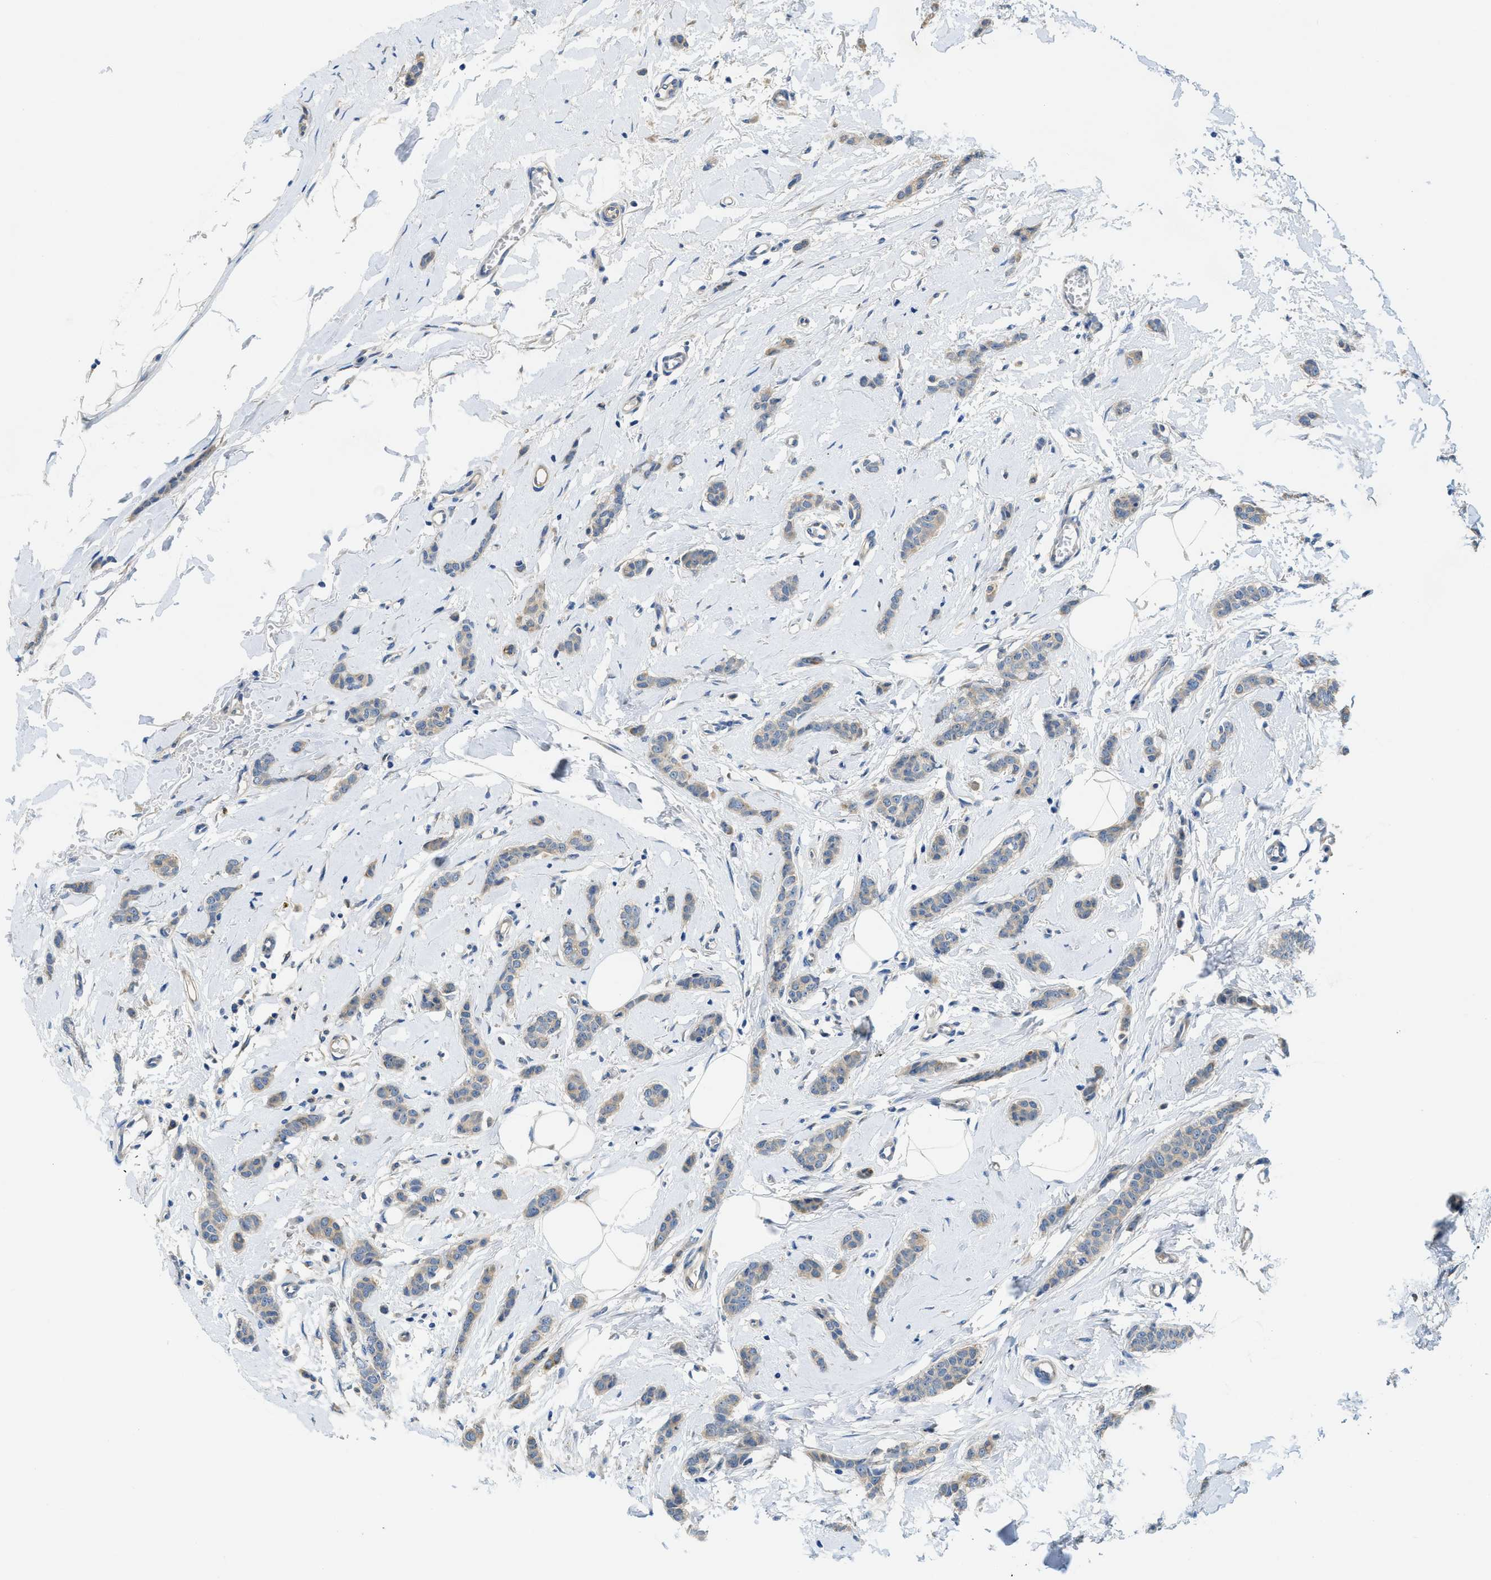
{"staining": {"intensity": "weak", "quantity": "<25%", "location": "cytoplasmic/membranous"}, "tissue": "breast cancer", "cell_type": "Tumor cells", "image_type": "cancer", "snomed": [{"axis": "morphology", "description": "Lobular carcinoma"}, {"axis": "topography", "description": "Skin"}, {"axis": "topography", "description": "Breast"}], "caption": "This is an immunohistochemistry micrograph of human breast lobular carcinoma. There is no expression in tumor cells.", "gene": "RIPK2", "patient": {"sex": "female", "age": 46}}